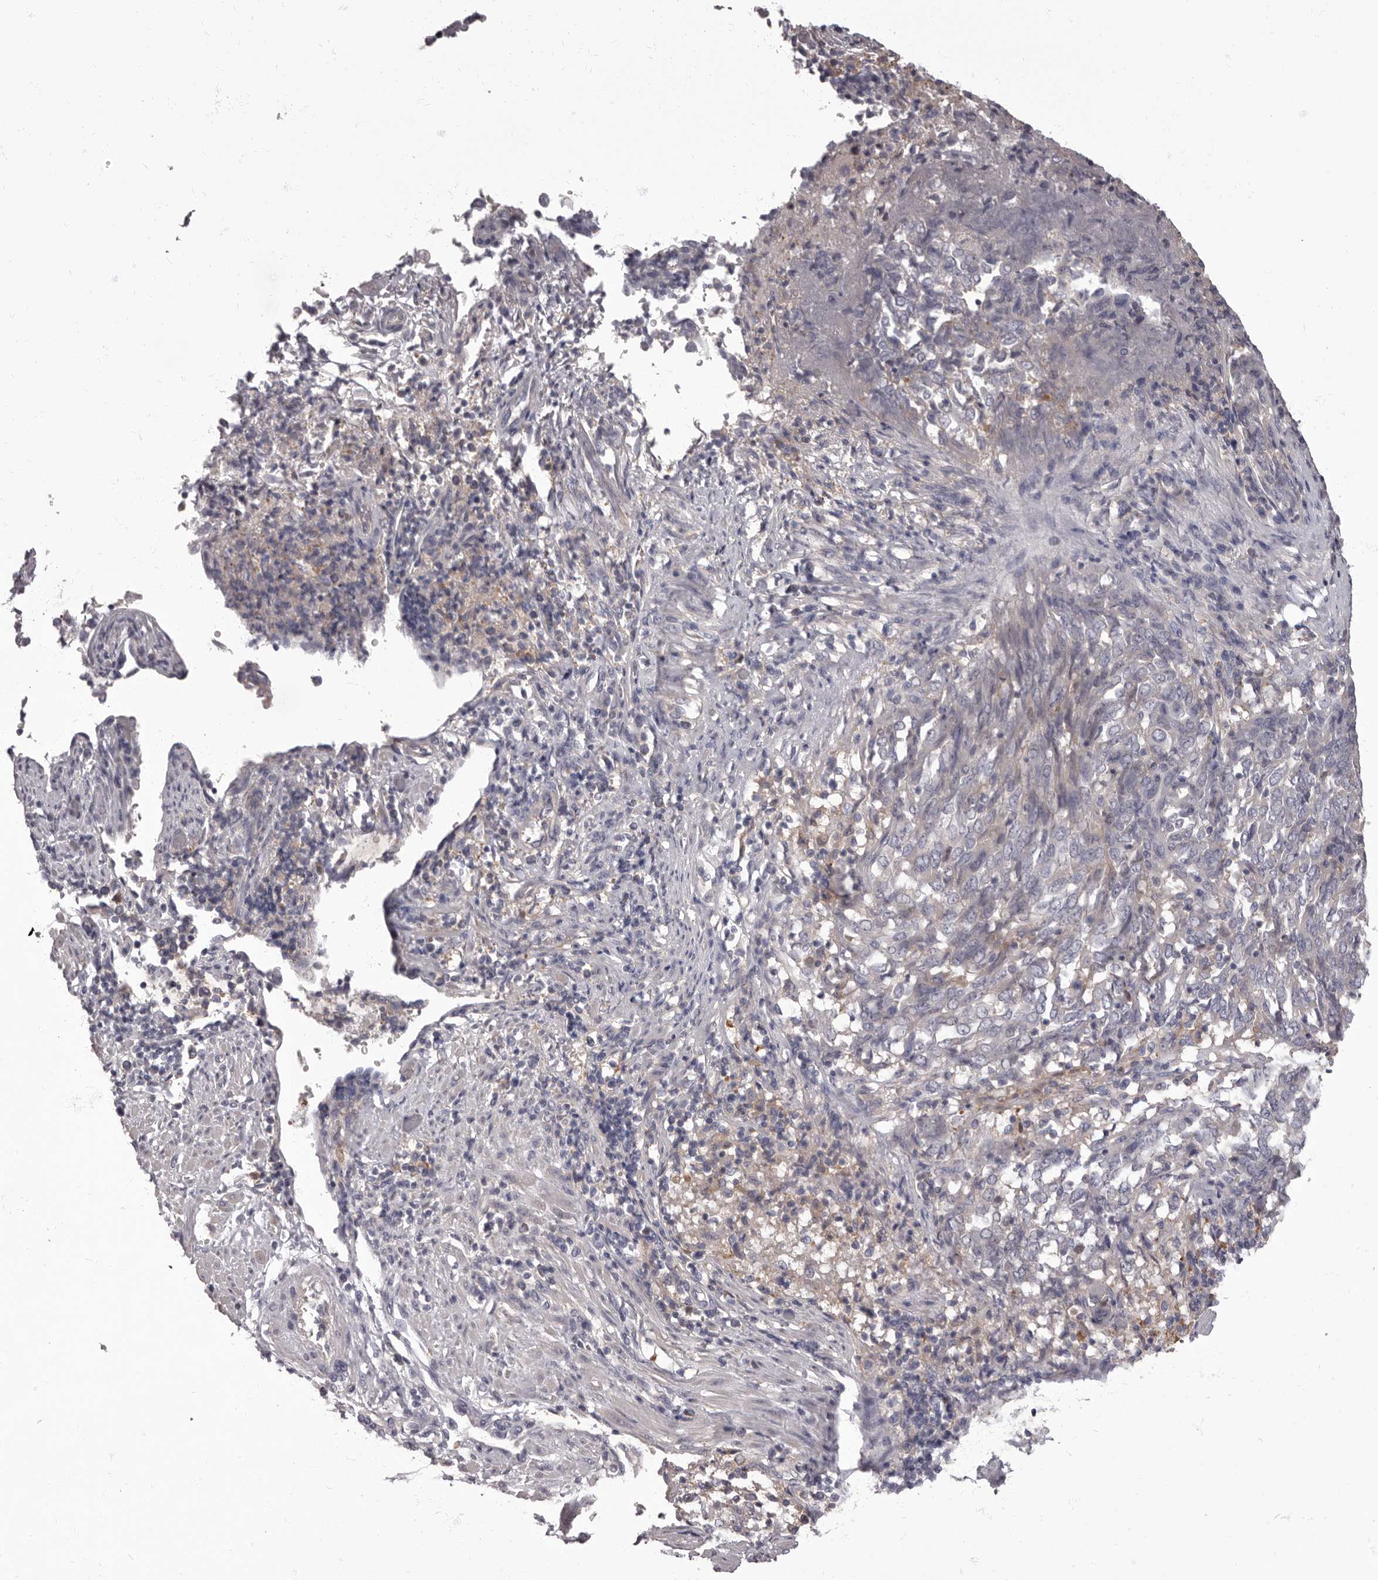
{"staining": {"intensity": "negative", "quantity": "none", "location": "none"}, "tissue": "endometrial cancer", "cell_type": "Tumor cells", "image_type": "cancer", "snomed": [{"axis": "morphology", "description": "Adenocarcinoma, NOS"}, {"axis": "topography", "description": "Endometrium"}], "caption": "Tumor cells are negative for protein expression in human endometrial cancer (adenocarcinoma).", "gene": "APEH", "patient": {"sex": "female", "age": 80}}